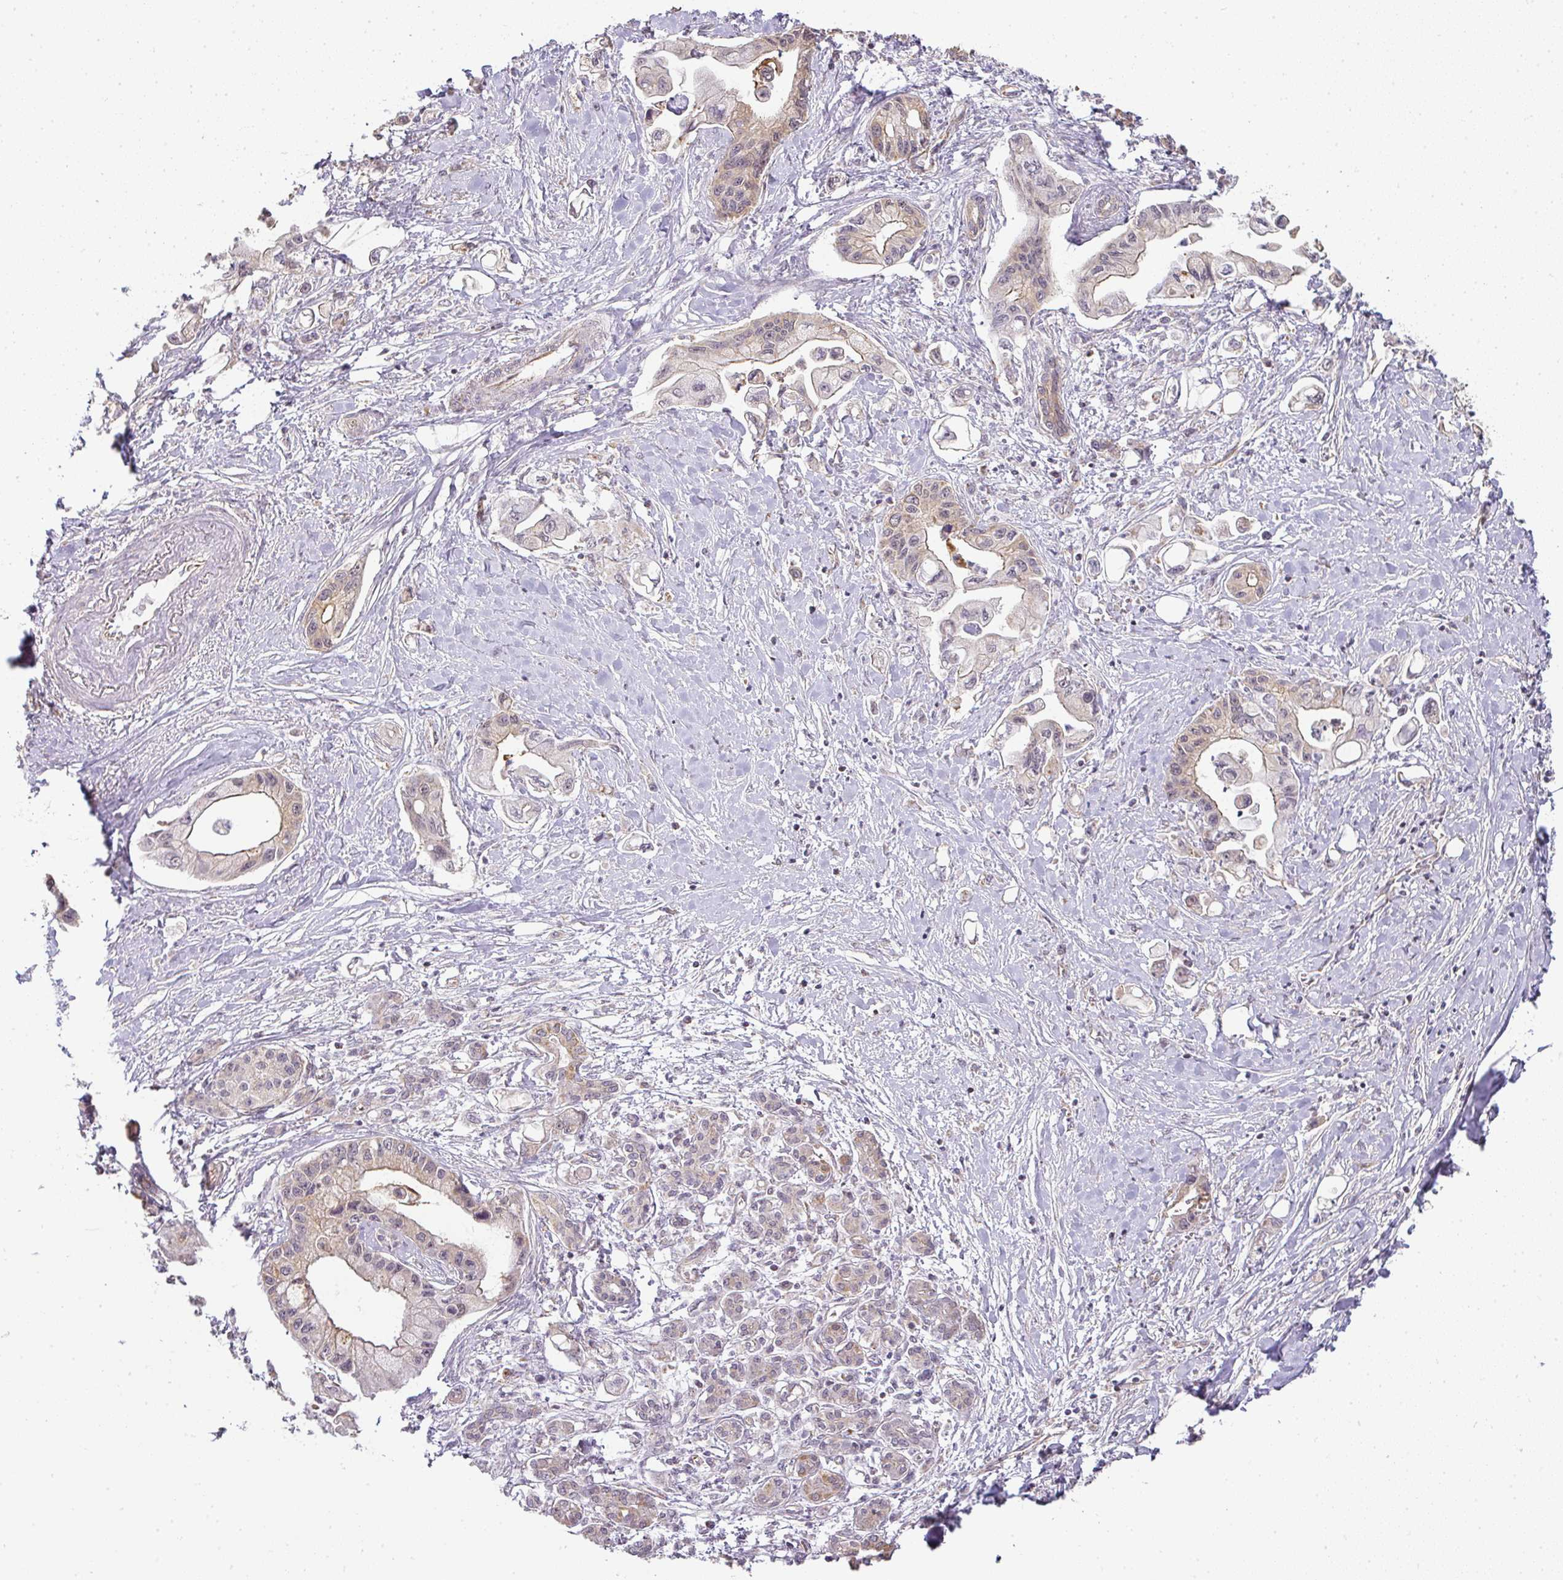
{"staining": {"intensity": "moderate", "quantity": "25%-75%", "location": "cytoplasmic/membranous"}, "tissue": "pancreatic cancer", "cell_type": "Tumor cells", "image_type": "cancer", "snomed": [{"axis": "morphology", "description": "Adenocarcinoma, NOS"}, {"axis": "topography", "description": "Pancreas"}], "caption": "Immunohistochemistry (IHC) (DAB (3,3'-diaminobenzidine)) staining of human pancreatic cancer reveals moderate cytoplasmic/membranous protein staining in approximately 25%-75% of tumor cells. Nuclei are stained in blue.", "gene": "MYOM2", "patient": {"sex": "male", "age": 61}}